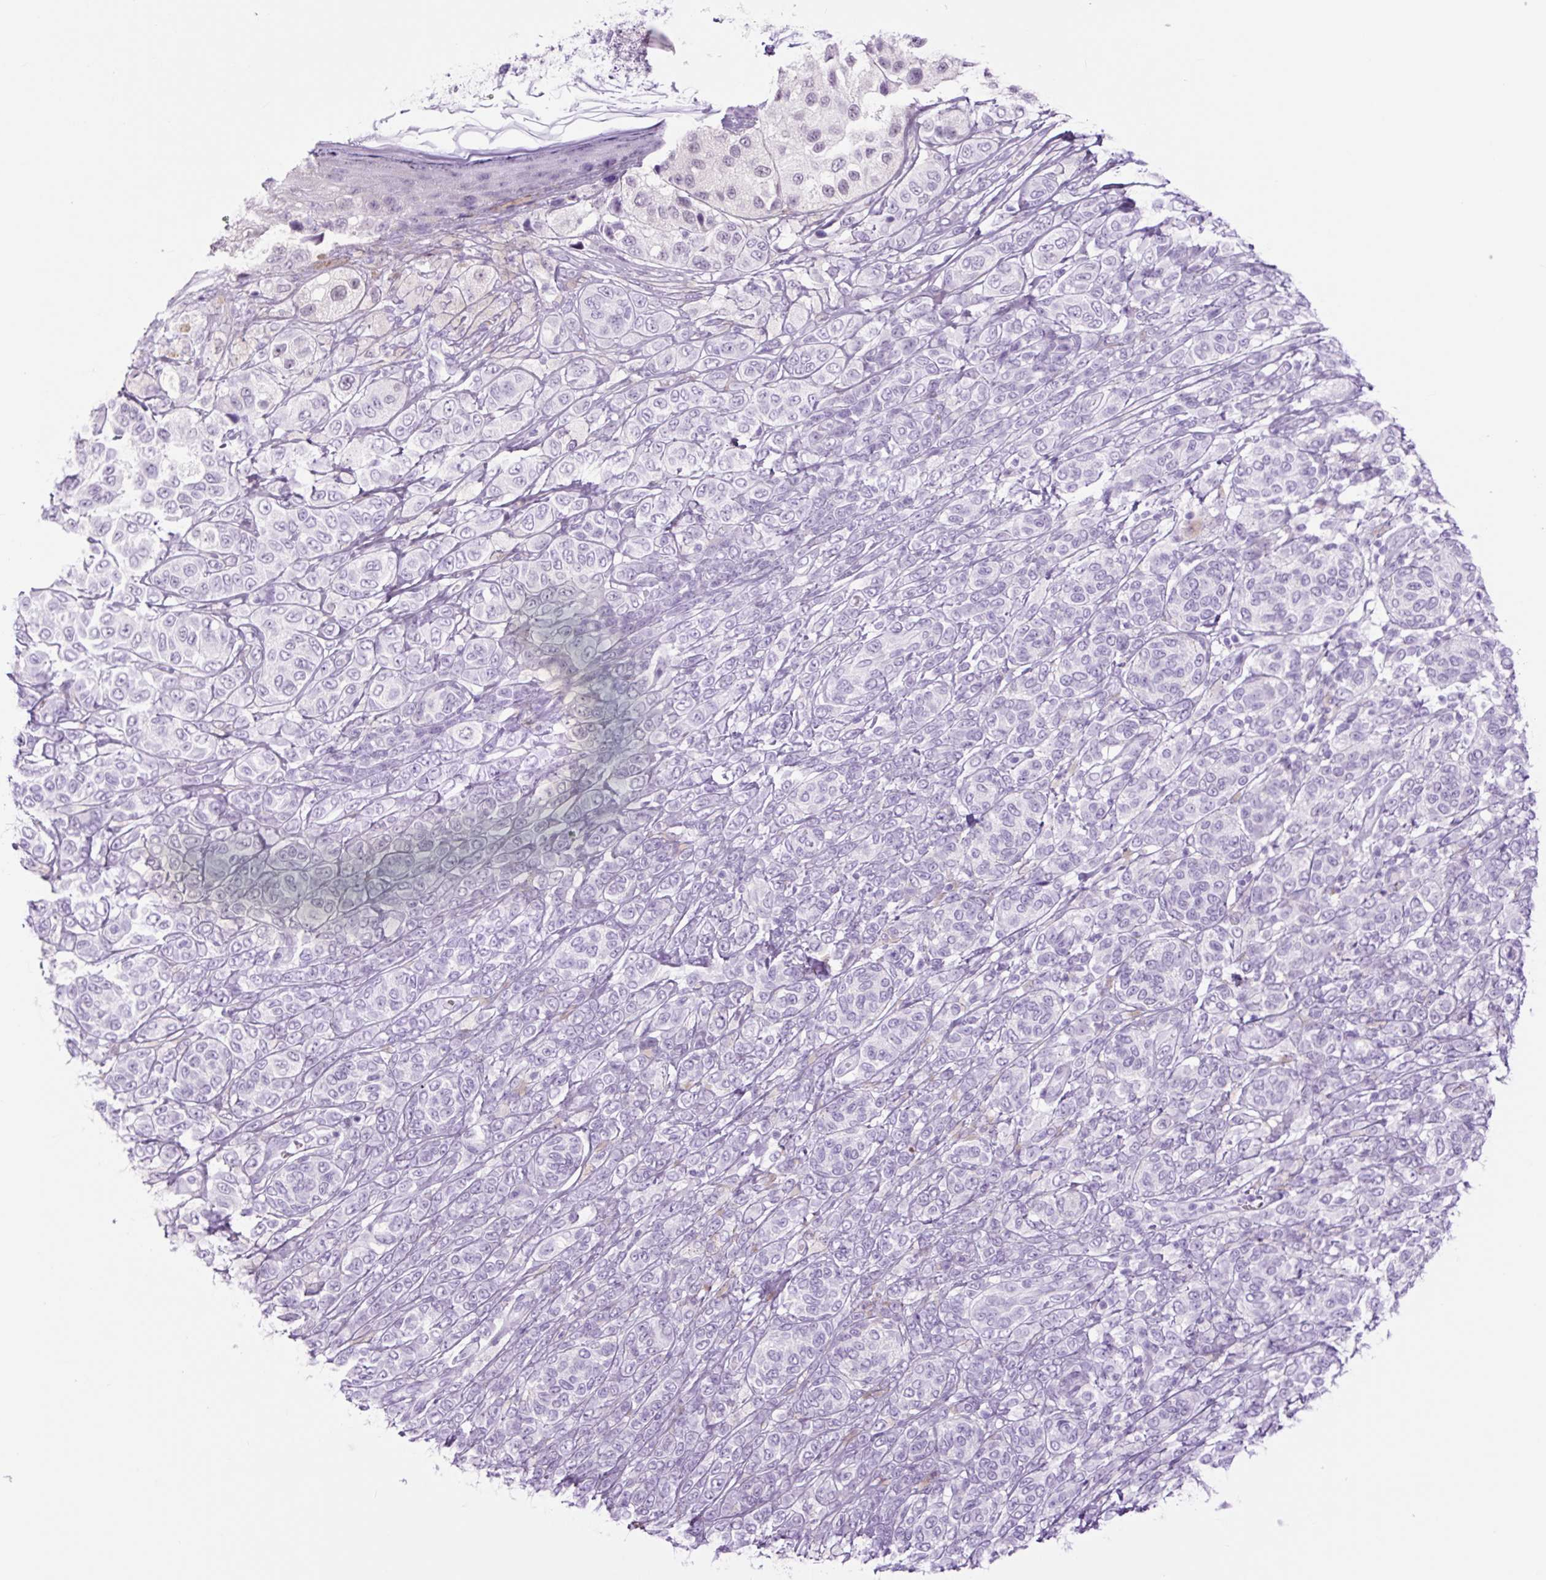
{"staining": {"intensity": "negative", "quantity": "none", "location": "none"}, "tissue": "melanoma", "cell_type": "Tumor cells", "image_type": "cancer", "snomed": [{"axis": "morphology", "description": "Malignant melanoma, NOS"}, {"axis": "topography", "description": "Skin"}], "caption": "Tumor cells are negative for brown protein staining in melanoma.", "gene": "TFF2", "patient": {"sex": "male", "age": 42}}